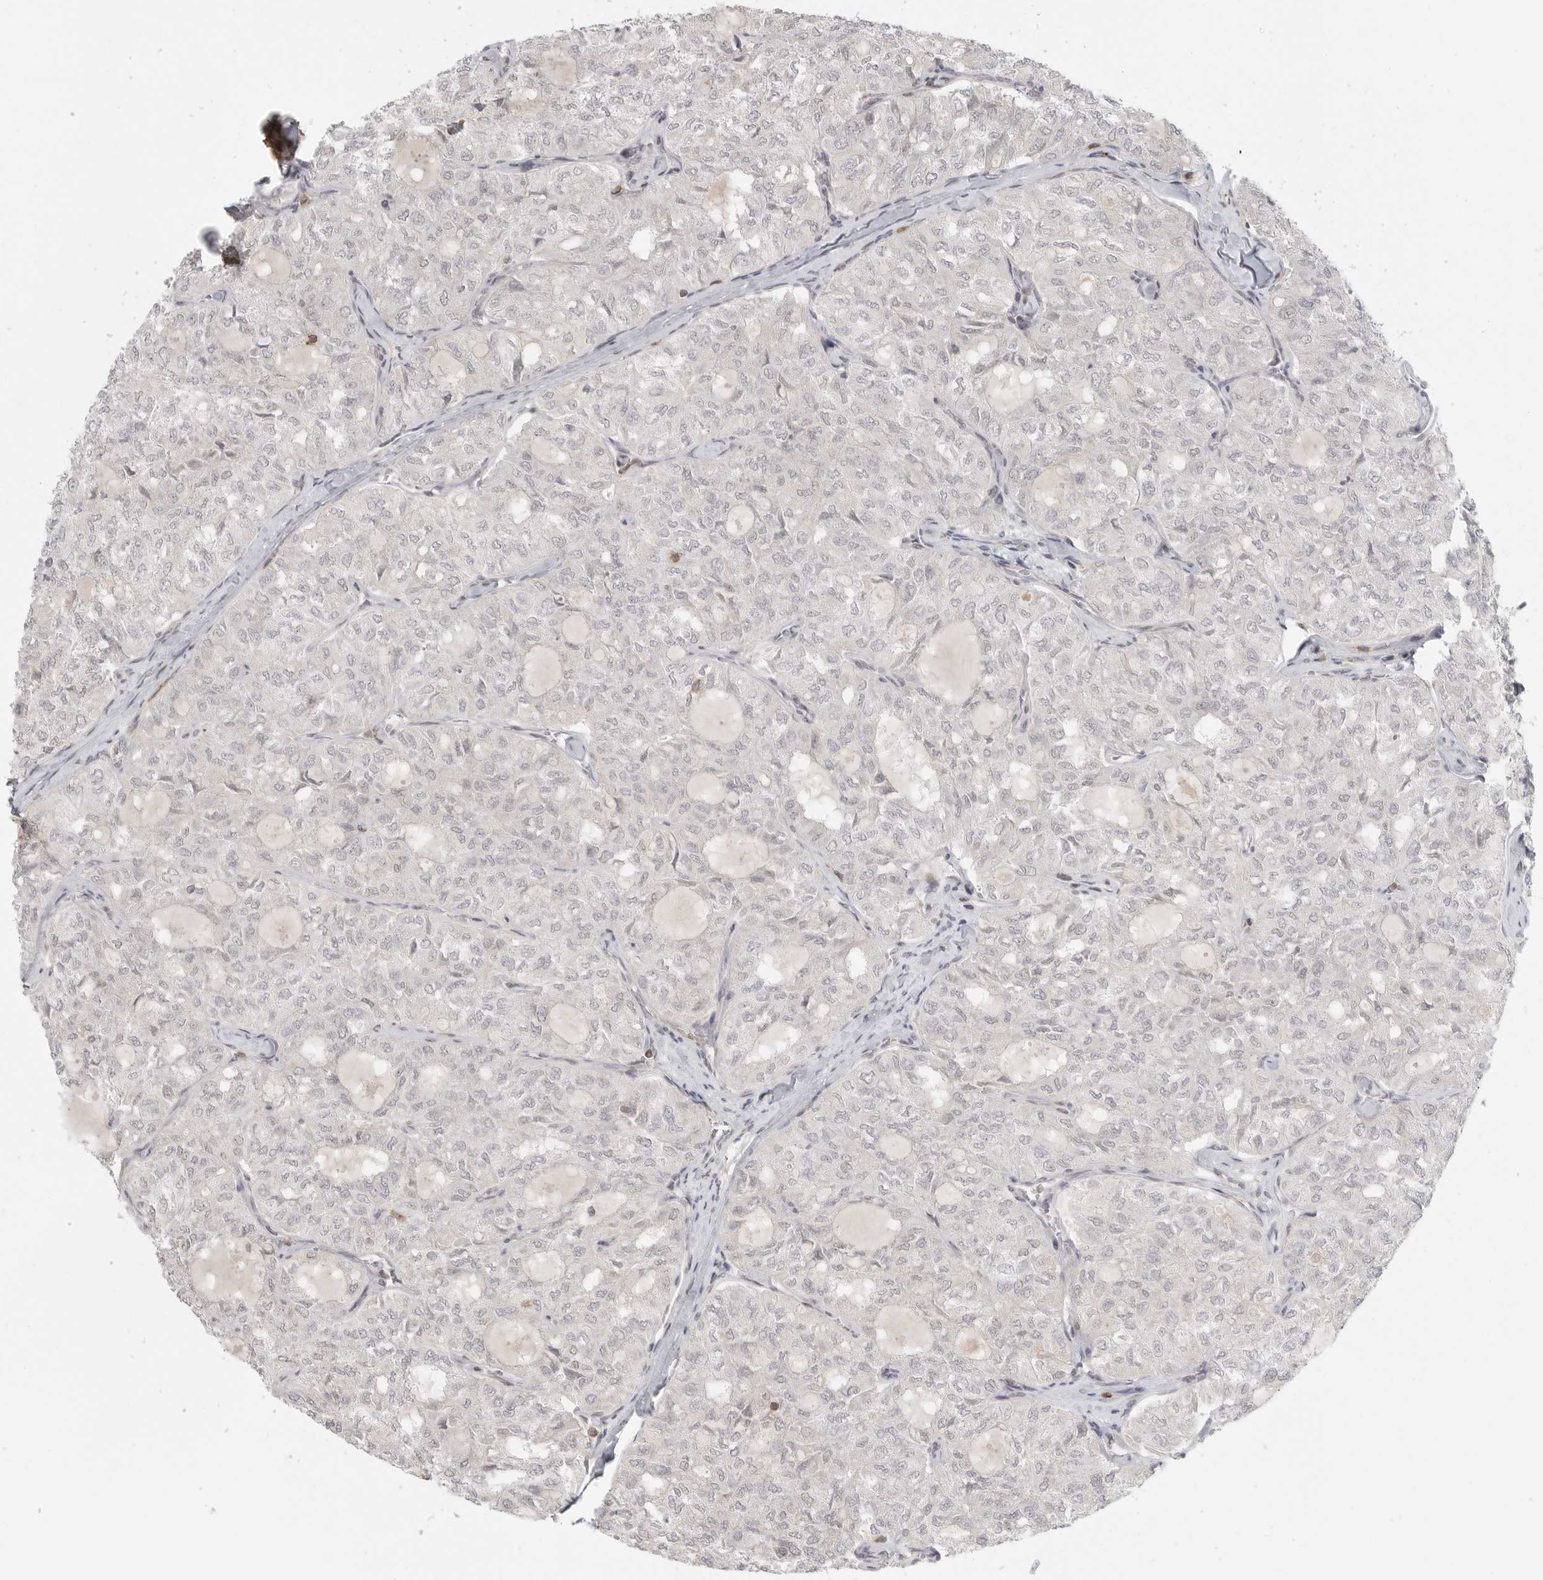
{"staining": {"intensity": "negative", "quantity": "none", "location": "none"}, "tissue": "thyroid cancer", "cell_type": "Tumor cells", "image_type": "cancer", "snomed": [{"axis": "morphology", "description": "Follicular adenoma carcinoma, NOS"}, {"axis": "topography", "description": "Thyroid gland"}], "caption": "DAB immunohistochemical staining of thyroid cancer shows no significant positivity in tumor cells.", "gene": "SH3KBP1", "patient": {"sex": "male", "age": 75}}